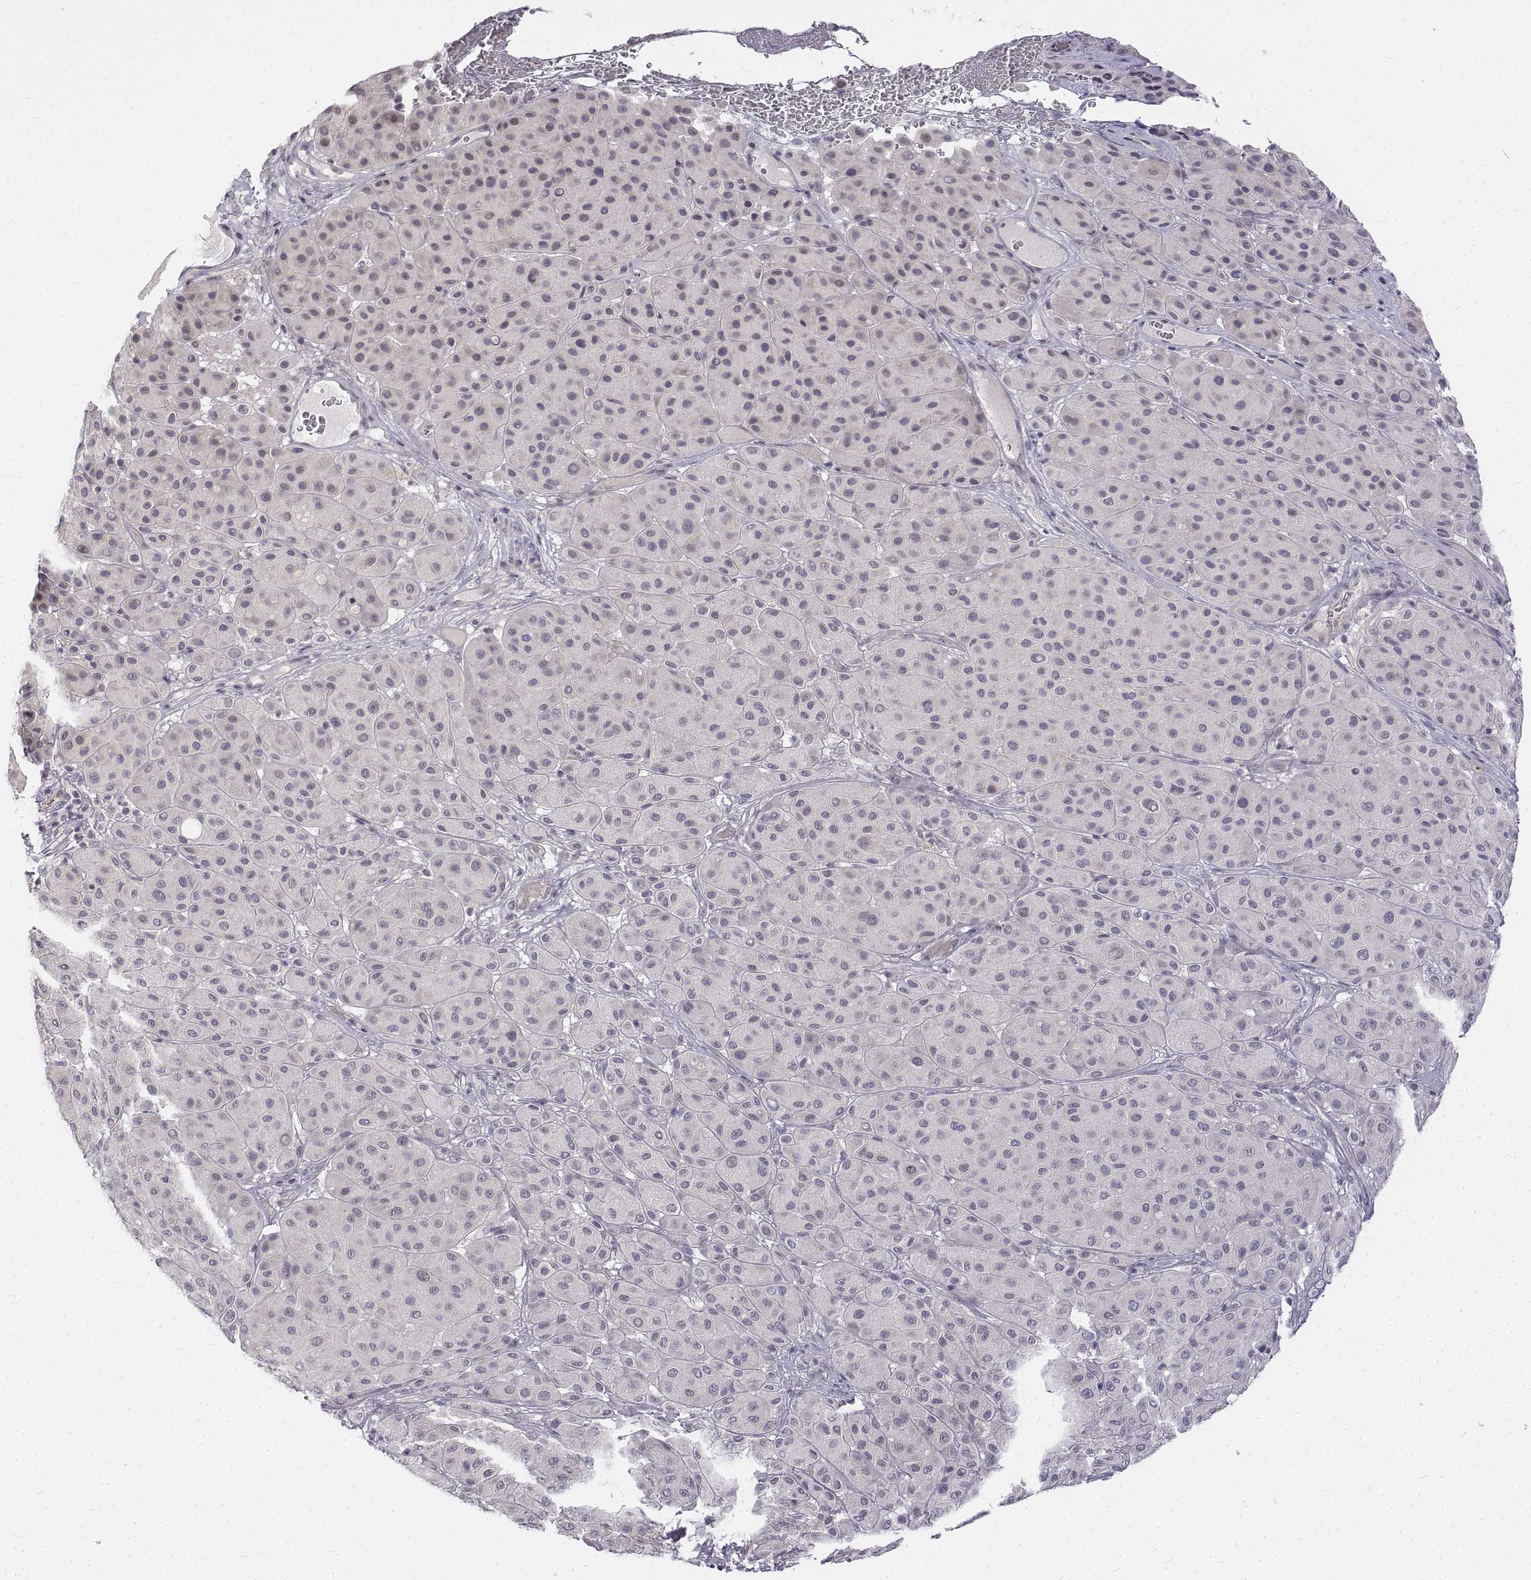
{"staining": {"intensity": "negative", "quantity": "none", "location": "none"}, "tissue": "melanoma", "cell_type": "Tumor cells", "image_type": "cancer", "snomed": [{"axis": "morphology", "description": "Malignant melanoma, Metastatic site"}, {"axis": "topography", "description": "Smooth muscle"}], "caption": "DAB (3,3'-diaminobenzidine) immunohistochemical staining of malignant melanoma (metastatic site) displays no significant positivity in tumor cells.", "gene": "ANO2", "patient": {"sex": "male", "age": 41}}